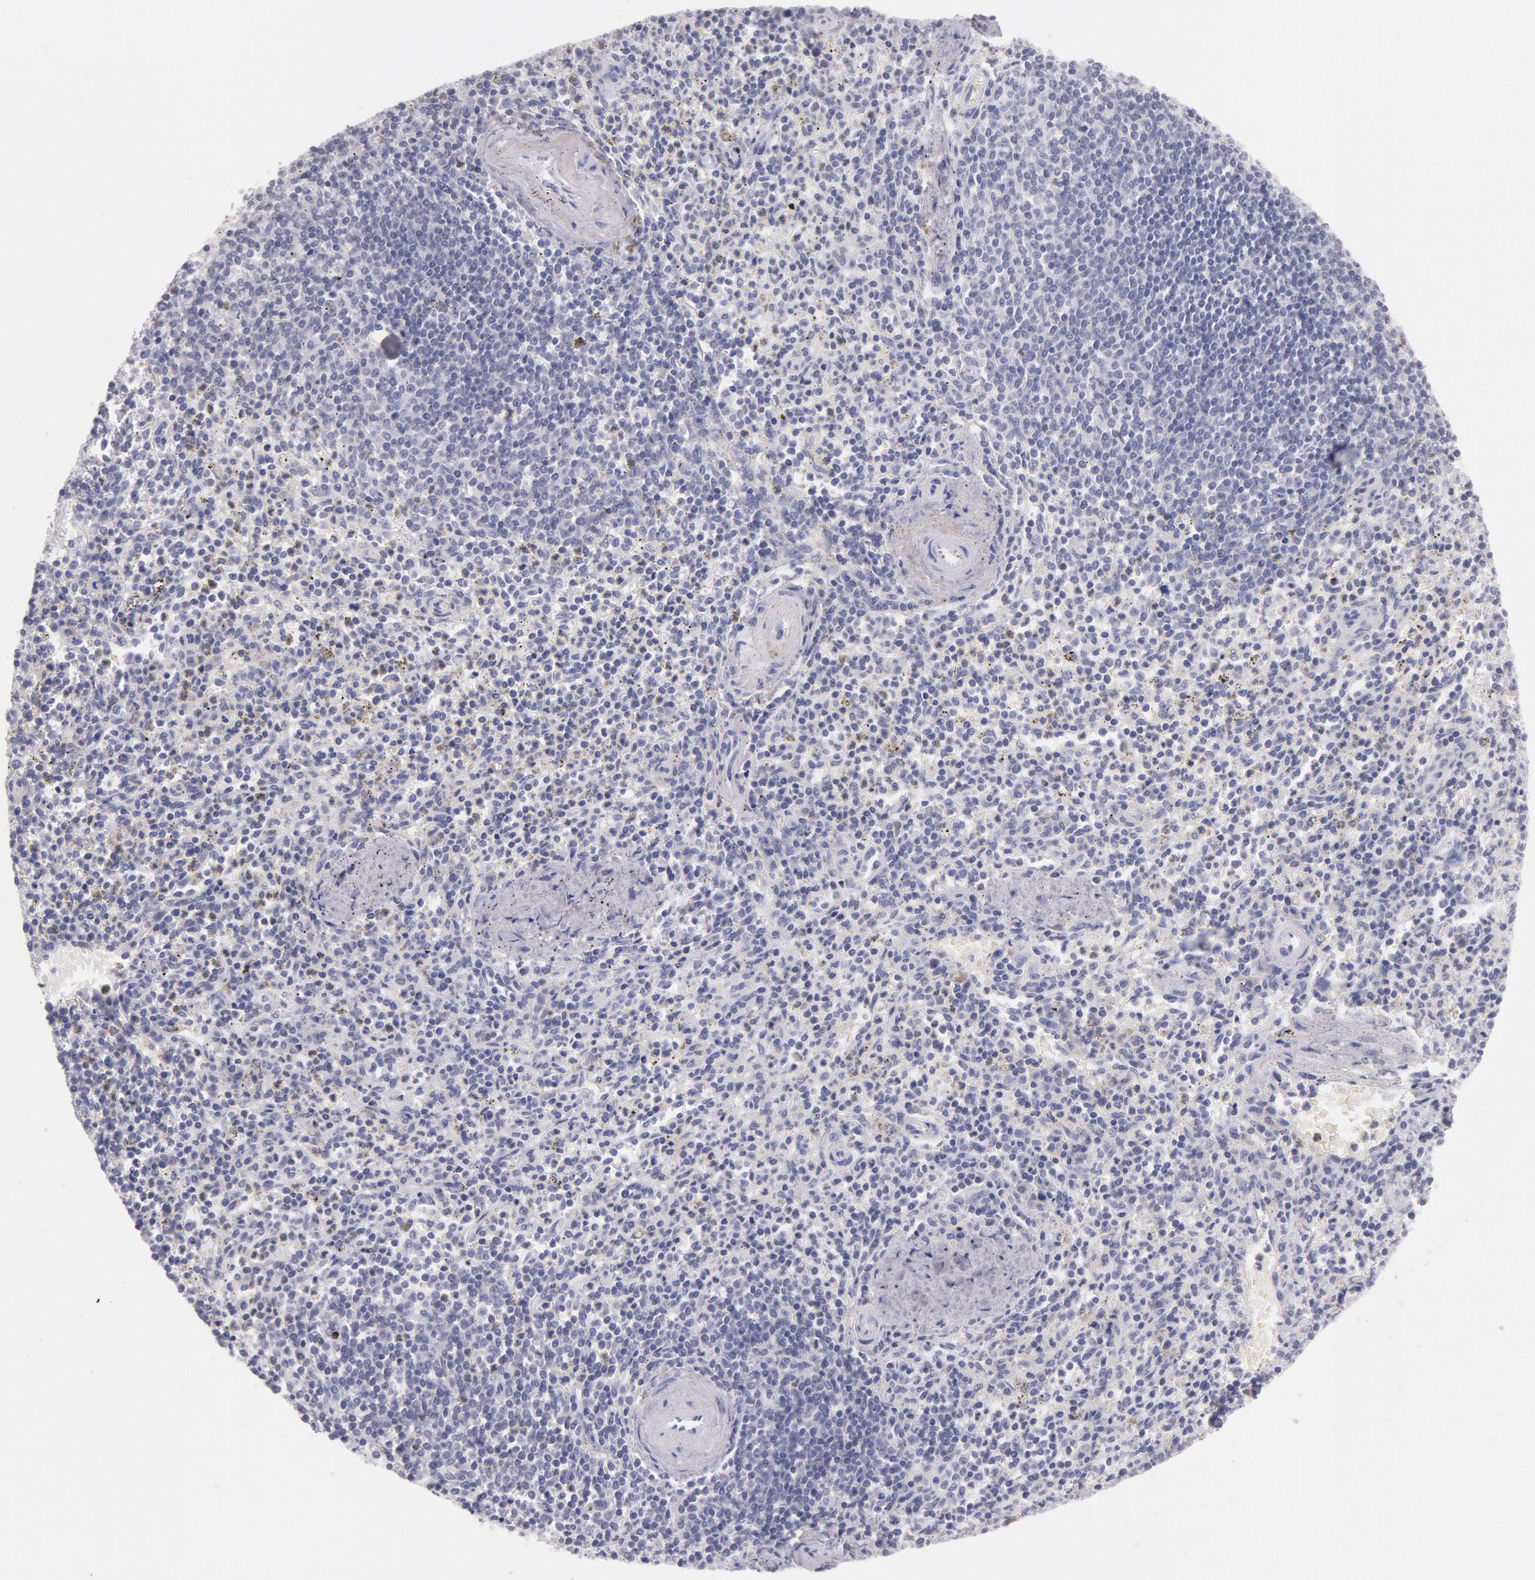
{"staining": {"intensity": "negative", "quantity": "none", "location": "none"}, "tissue": "spleen", "cell_type": "Cells in red pulp", "image_type": "normal", "snomed": [{"axis": "morphology", "description": "Normal tissue, NOS"}, {"axis": "topography", "description": "Spleen"}], "caption": "This image is of normal spleen stained with immunohistochemistry (IHC) to label a protein in brown with the nuclei are counter-stained blue. There is no expression in cells in red pulp. (DAB (3,3'-diaminobenzidine) immunohistochemistry (IHC) with hematoxylin counter stain).", "gene": "EGFR", "patient": {"sex": "male", "age": 72}}